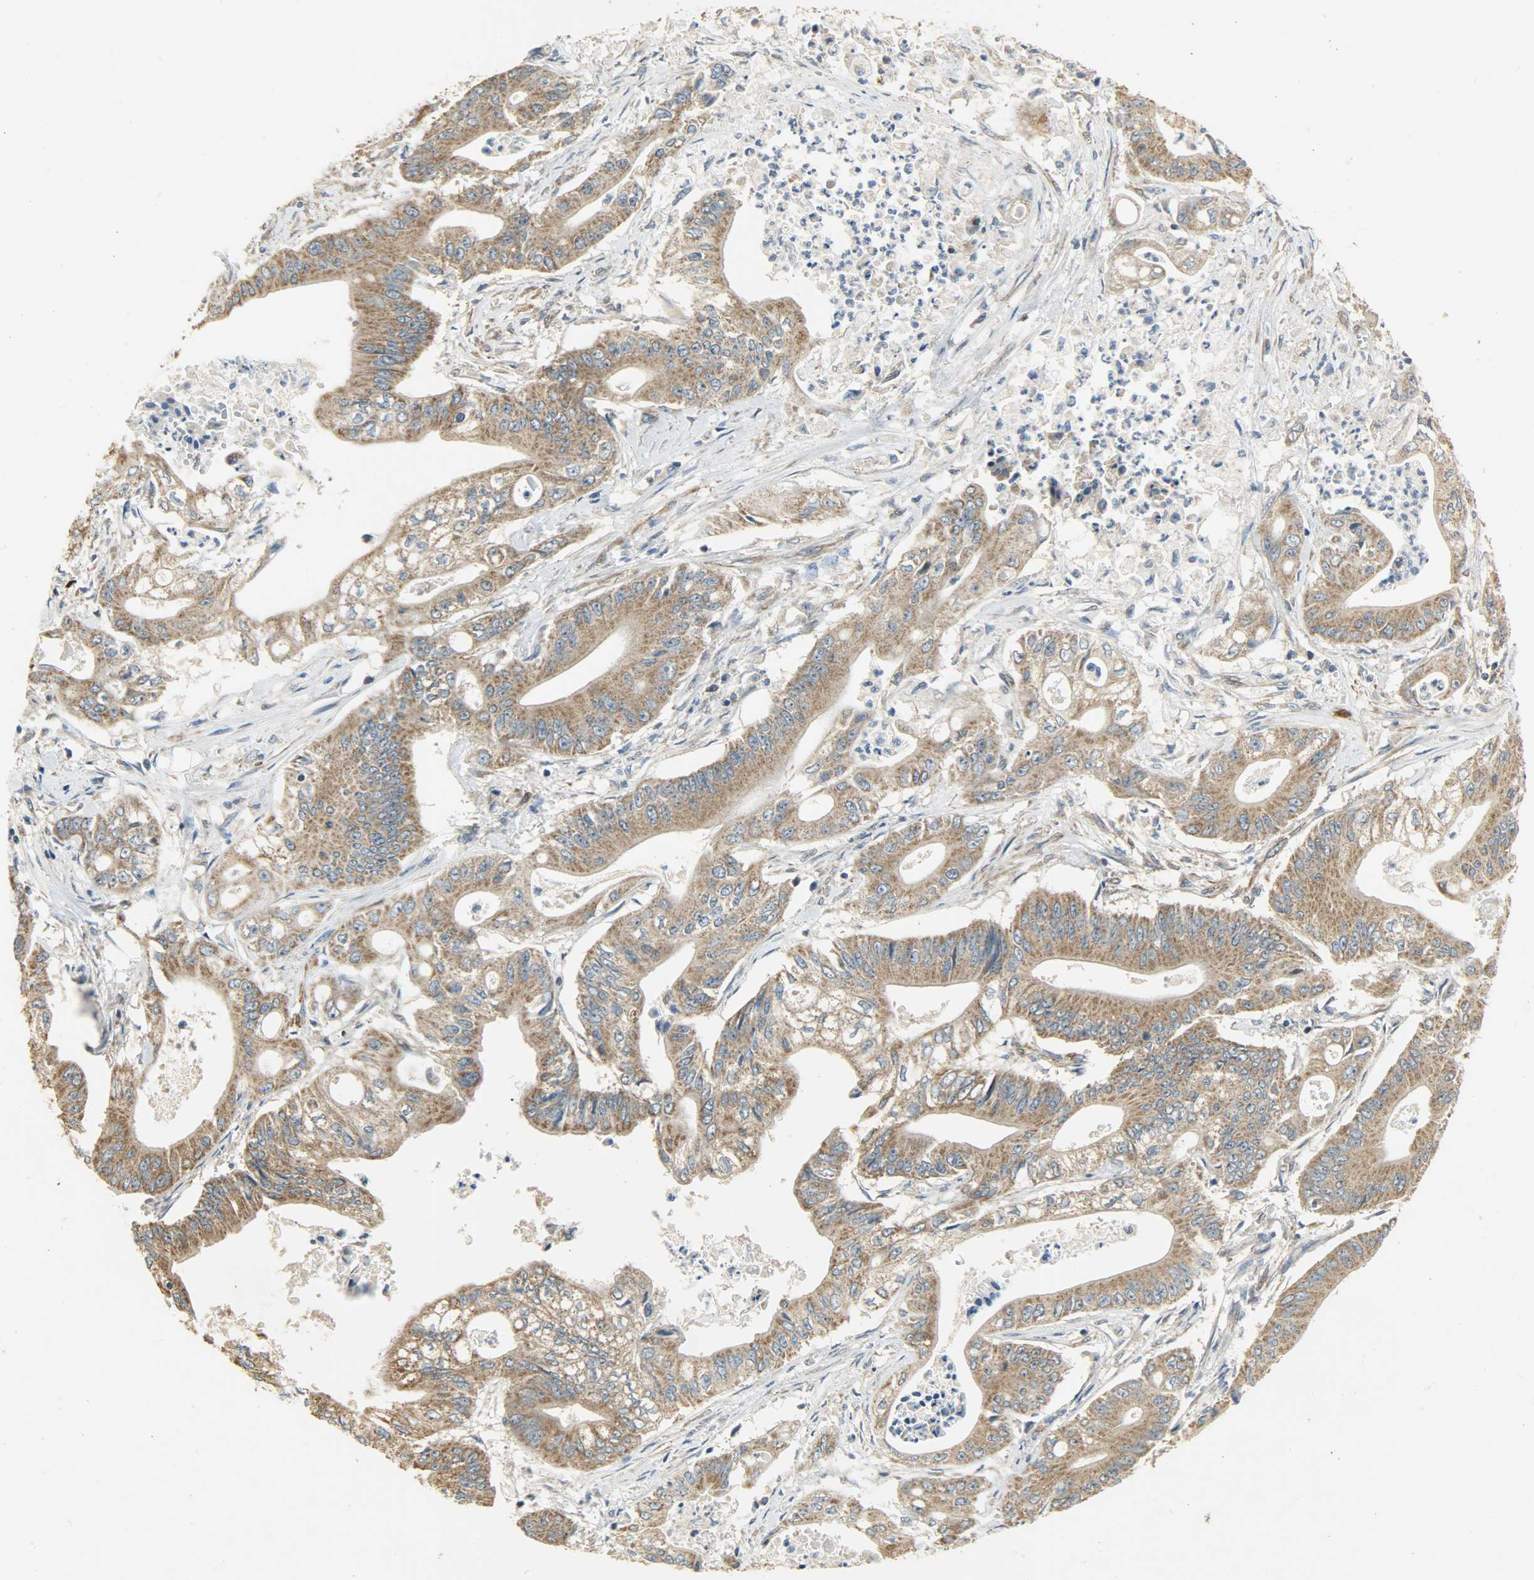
{"staining": {"intensity": "strong", "quantity": ">75%", "location": "cytoplasmic/membranous"}, "tissue": "pancreatic cancer", "cell_type": "Tumor cells", "image_type": "cancer", "snomed": [{"axis": "morphology", "description": "Normal tissue, NOS"}, {"axis": "topography", "description": "Lymph node"}], "caption": "The histopathology image shows immunohistochemical staining of pancreatic cancer. There is strong cytoplasmic/membranous positivity is seen in approximately >75% of tumor cells. The staining was performed using DAB to visualize the protein expression in brown, while the nuclei were stained in blue with hematoxylin (Magnification: 20x).", "gene": "C1orf198", "patient": {"sex": "male", "age": 62}}